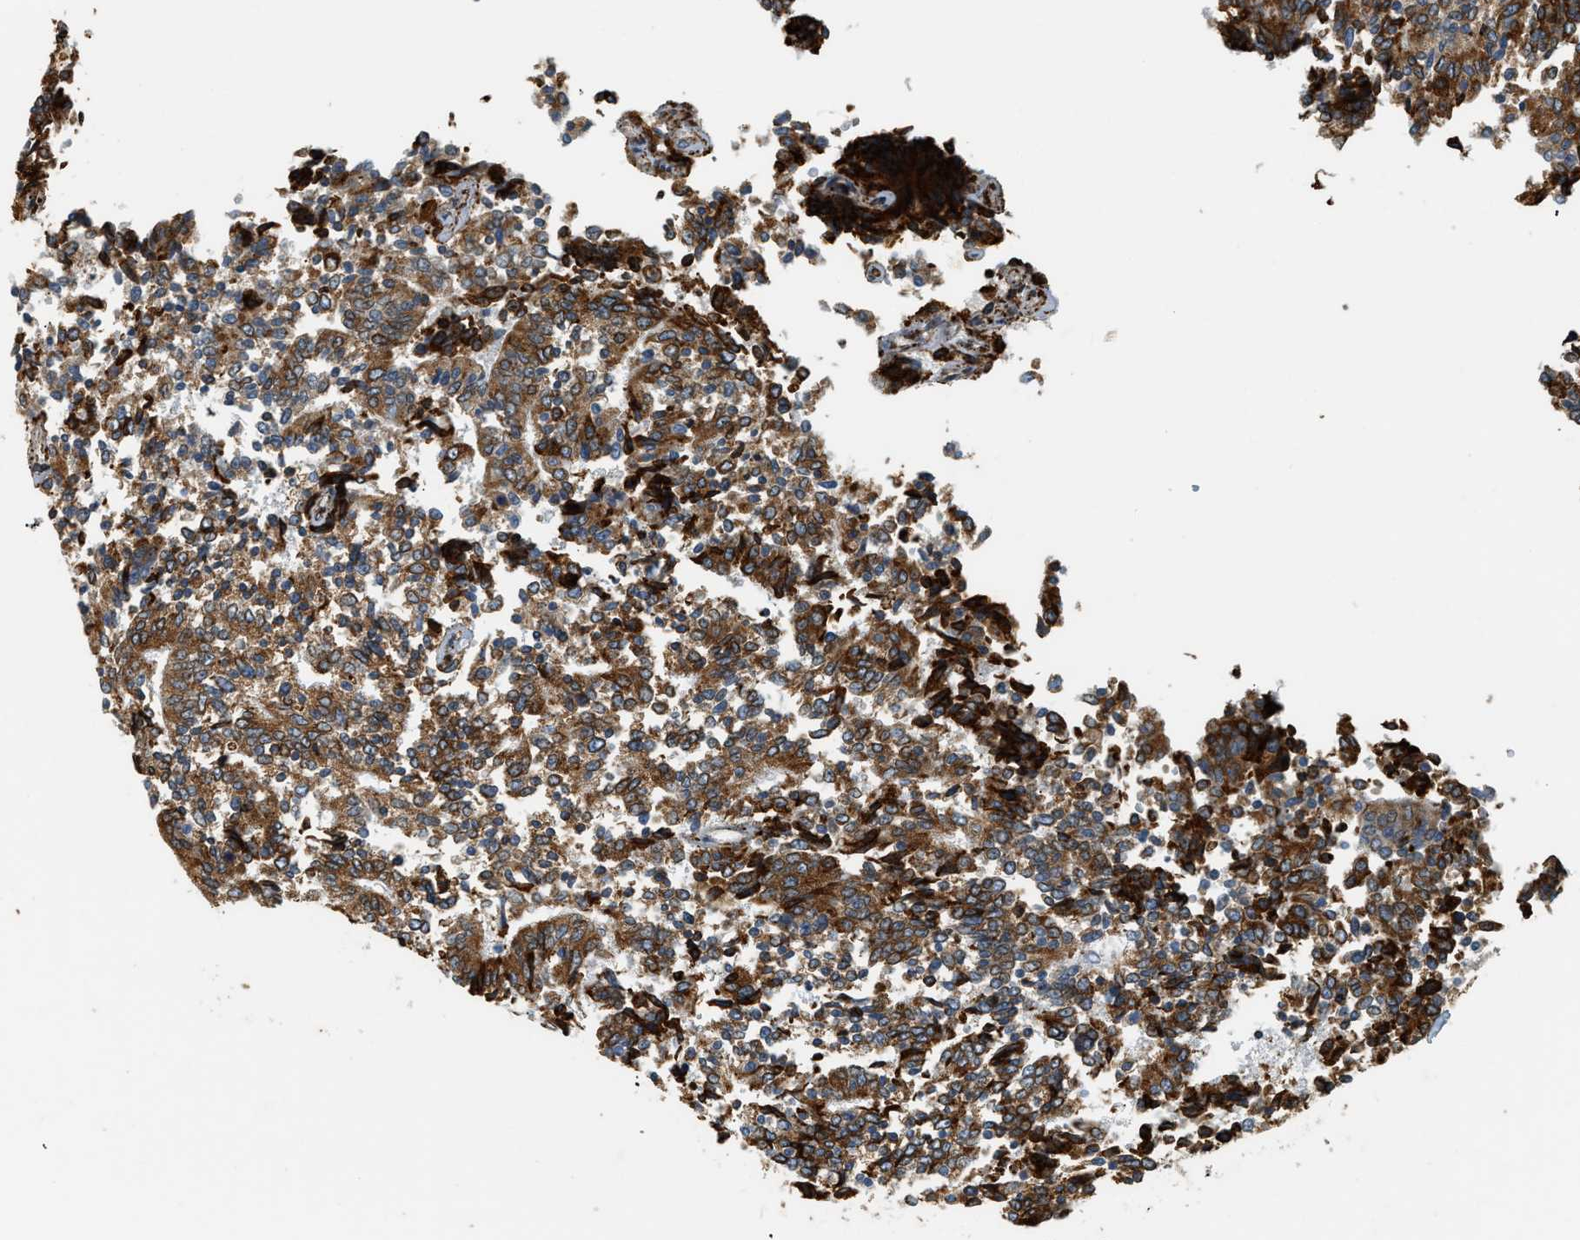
{"staining": {"intensity": "strong", "quantity": ">75%", "location": "cytoplasmic/membranous"}, "tissue": "prostate cancer", "cell_type": "Tumor cells", "image_type": "cancer", "snomed": [{"axis": "morphology", "description": "Normal tissue, NOS"}, {"axis": "morphology", "description": "Adenocarcinoma, High grade"}, {"axis": "topography", "description": "Prostate"}, {"axis": "topography", "description": "Seminal veicle"}], "caption": "This micrograph shows adenocarcinoma (high-grade) (prostate) stained with immunohistochemistry to label a protein in brown. The cytoplasmic/membranous of tumor cells show strong positivity for the protein. Nuclei are counter-stained blue.", "gene": "SEMA4D", "patient": {"sex": "male", "age": 55}}